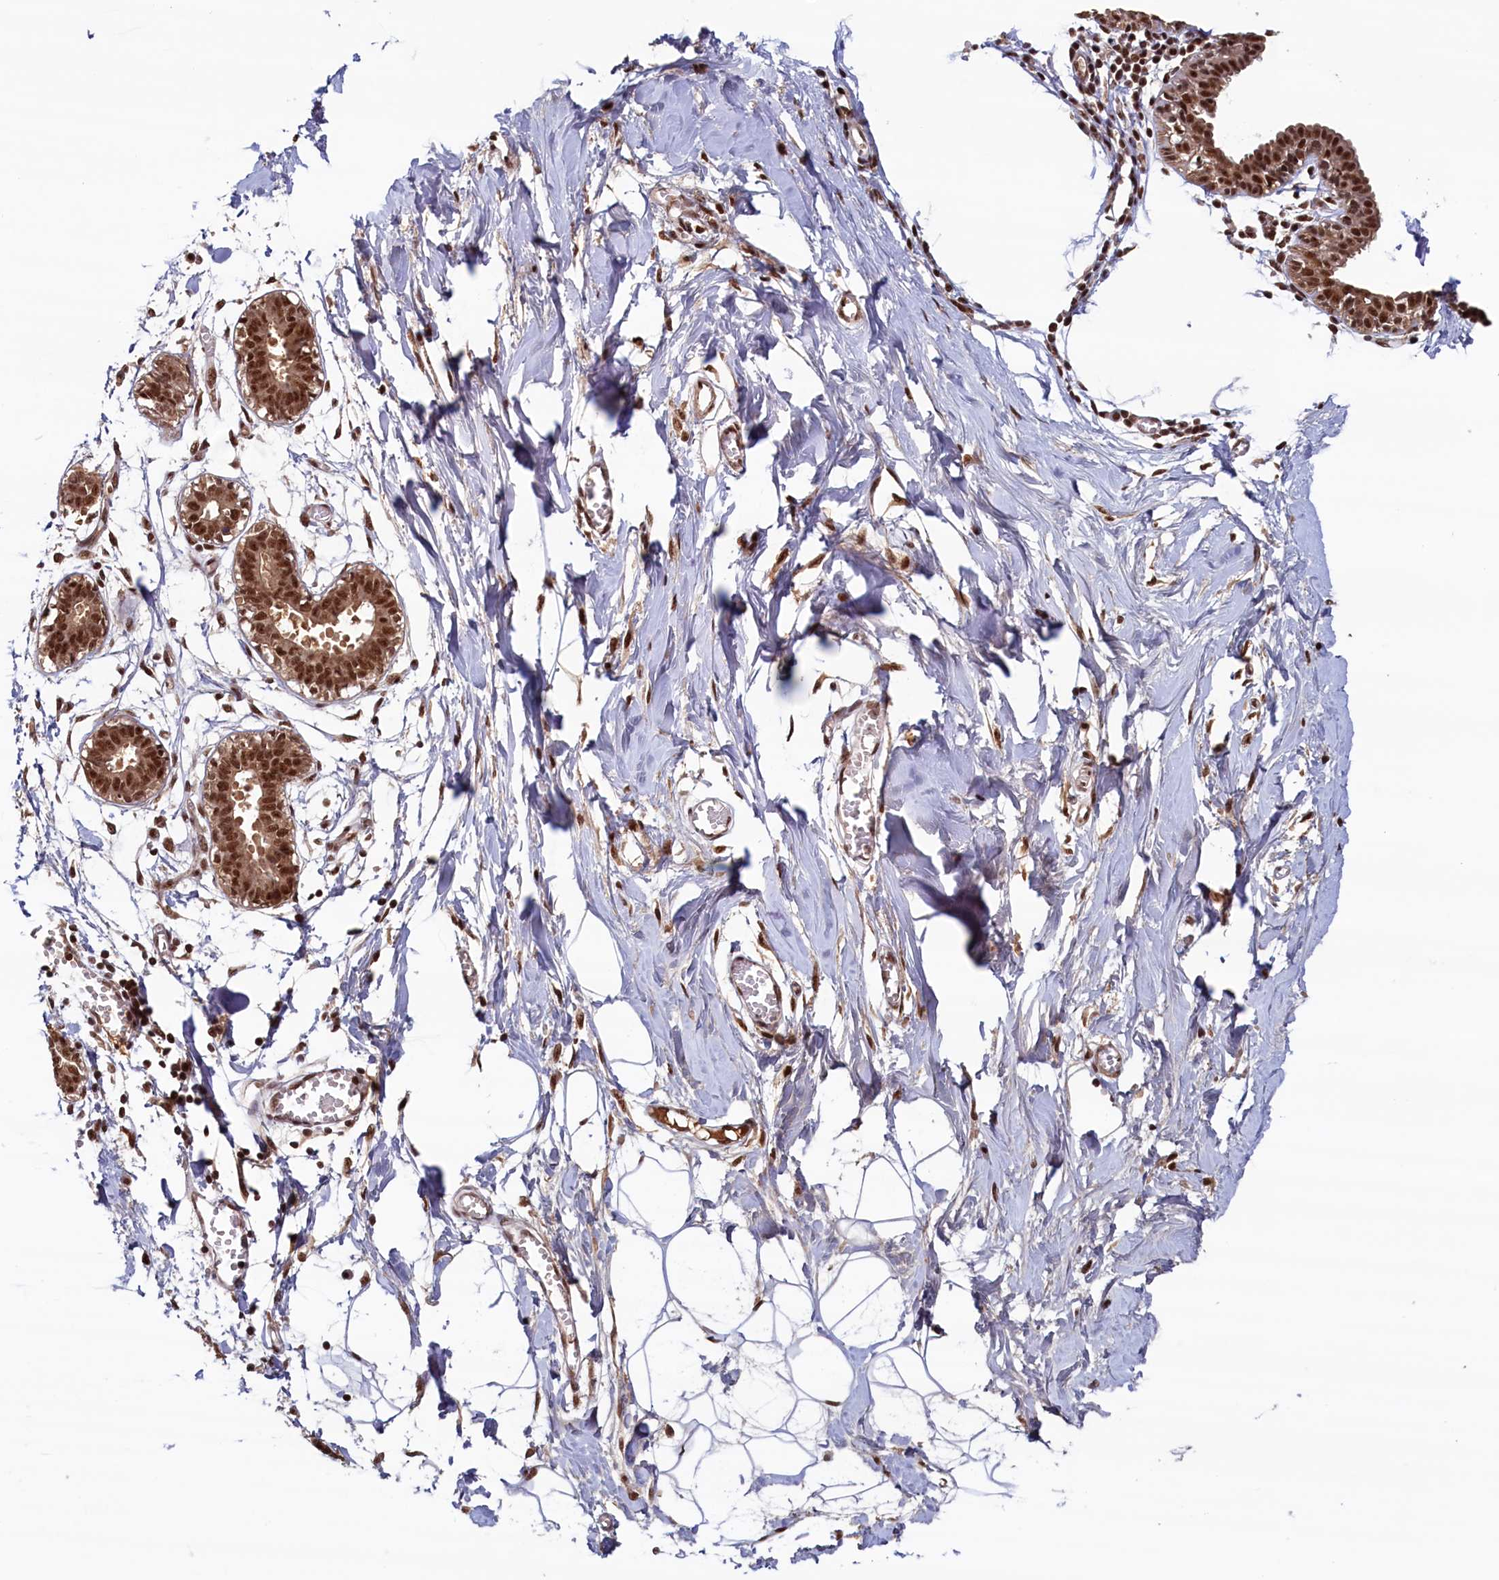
{"staining": {"intensity": "strong", "quantity": ">75%", "location": "nuclear"}, "tissue": "breast", "cell_type": "Adipocytes", "image_type": "normal", "snomed": [{"axis": "morphology", "description": "Normal tissue, NOS"}, {"axis": "topography", "description": "Breast"}], "caption": "Strong nuclear positivity is identified in approximately >75% of adipocytes in unremarkable breast.", "gene": "ZC3H18", "patient": {"sex": "female", "age": 27}}